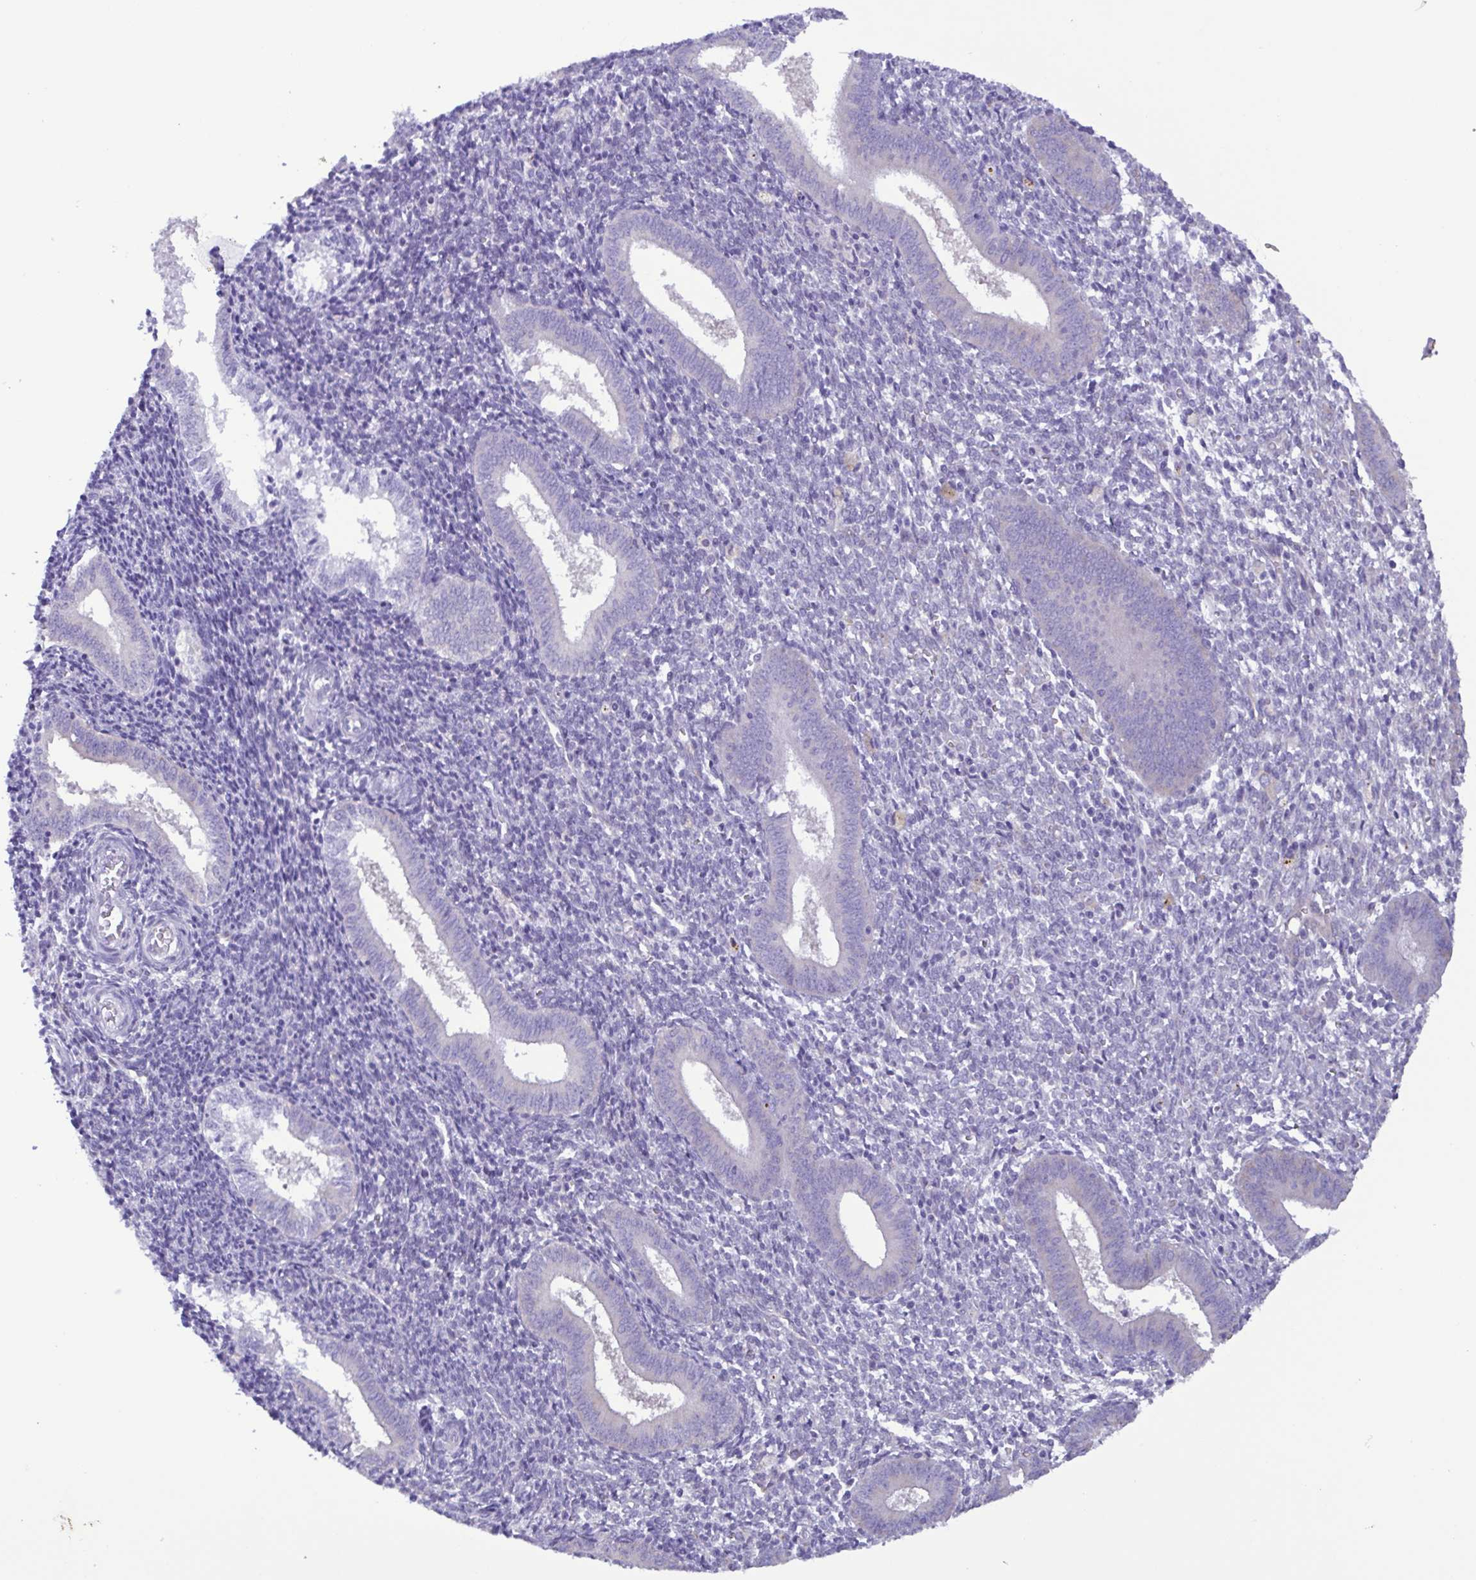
{"staining": {"intensity": "negative", "quantity": "none", "location": "none"}, "tissue": "endometrium", "cell_type": "Cells in endometrial stroma", "image_type": "normal", "snomed": [{"axis": "morphology", "description": "Normal tissue, NOS"}, {"axis": "topography", "description": "Endometrium"}], "caption": "Human endometrium stained for a protein using immunohistochemistry shows no staining in cells in endometrial stroma.", "gene": "TNNI3", "patient": {"sex": "female", "age": 25}}